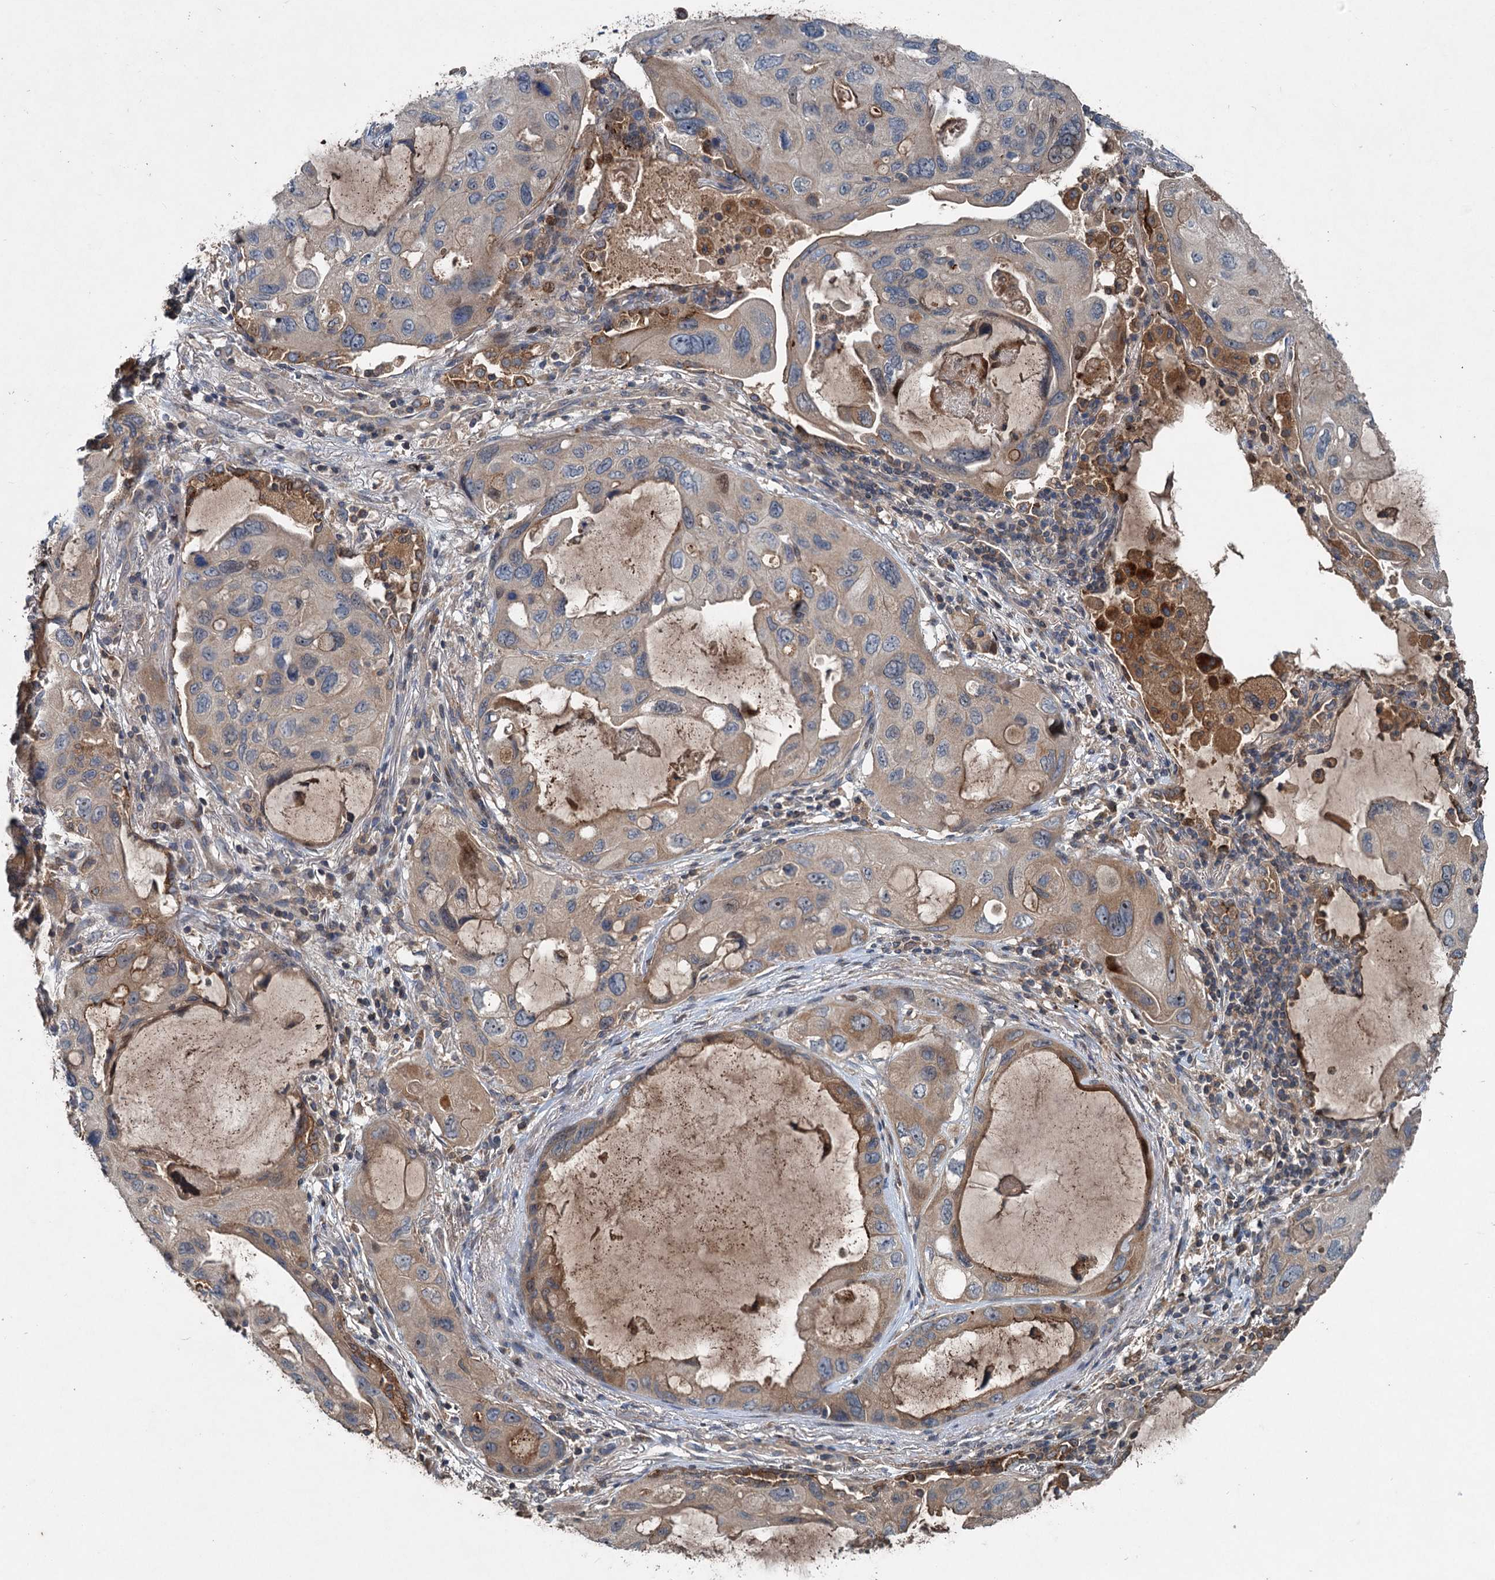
{"staining": {"intensity": "moderate", "quantity": "<25%", "location": "cytoplasmic/membranous"}, "tissue": "lung cancer", "cell_type": "Tumor cells", "image_type": "cancer", "snomed": [{"axis": "morphology", "description": "Squamous cell carcinoma, NOS"}, {"axis": "topography", "description": "Lung"}], "caption": "Protein staining of lung cancer tissue demonstrates moderate cytoplasmic/membranous positivity in approximately <25% of tumor cells.", "gene": "TAPBPL", "patient": {"sex": "female", "age": 73}}